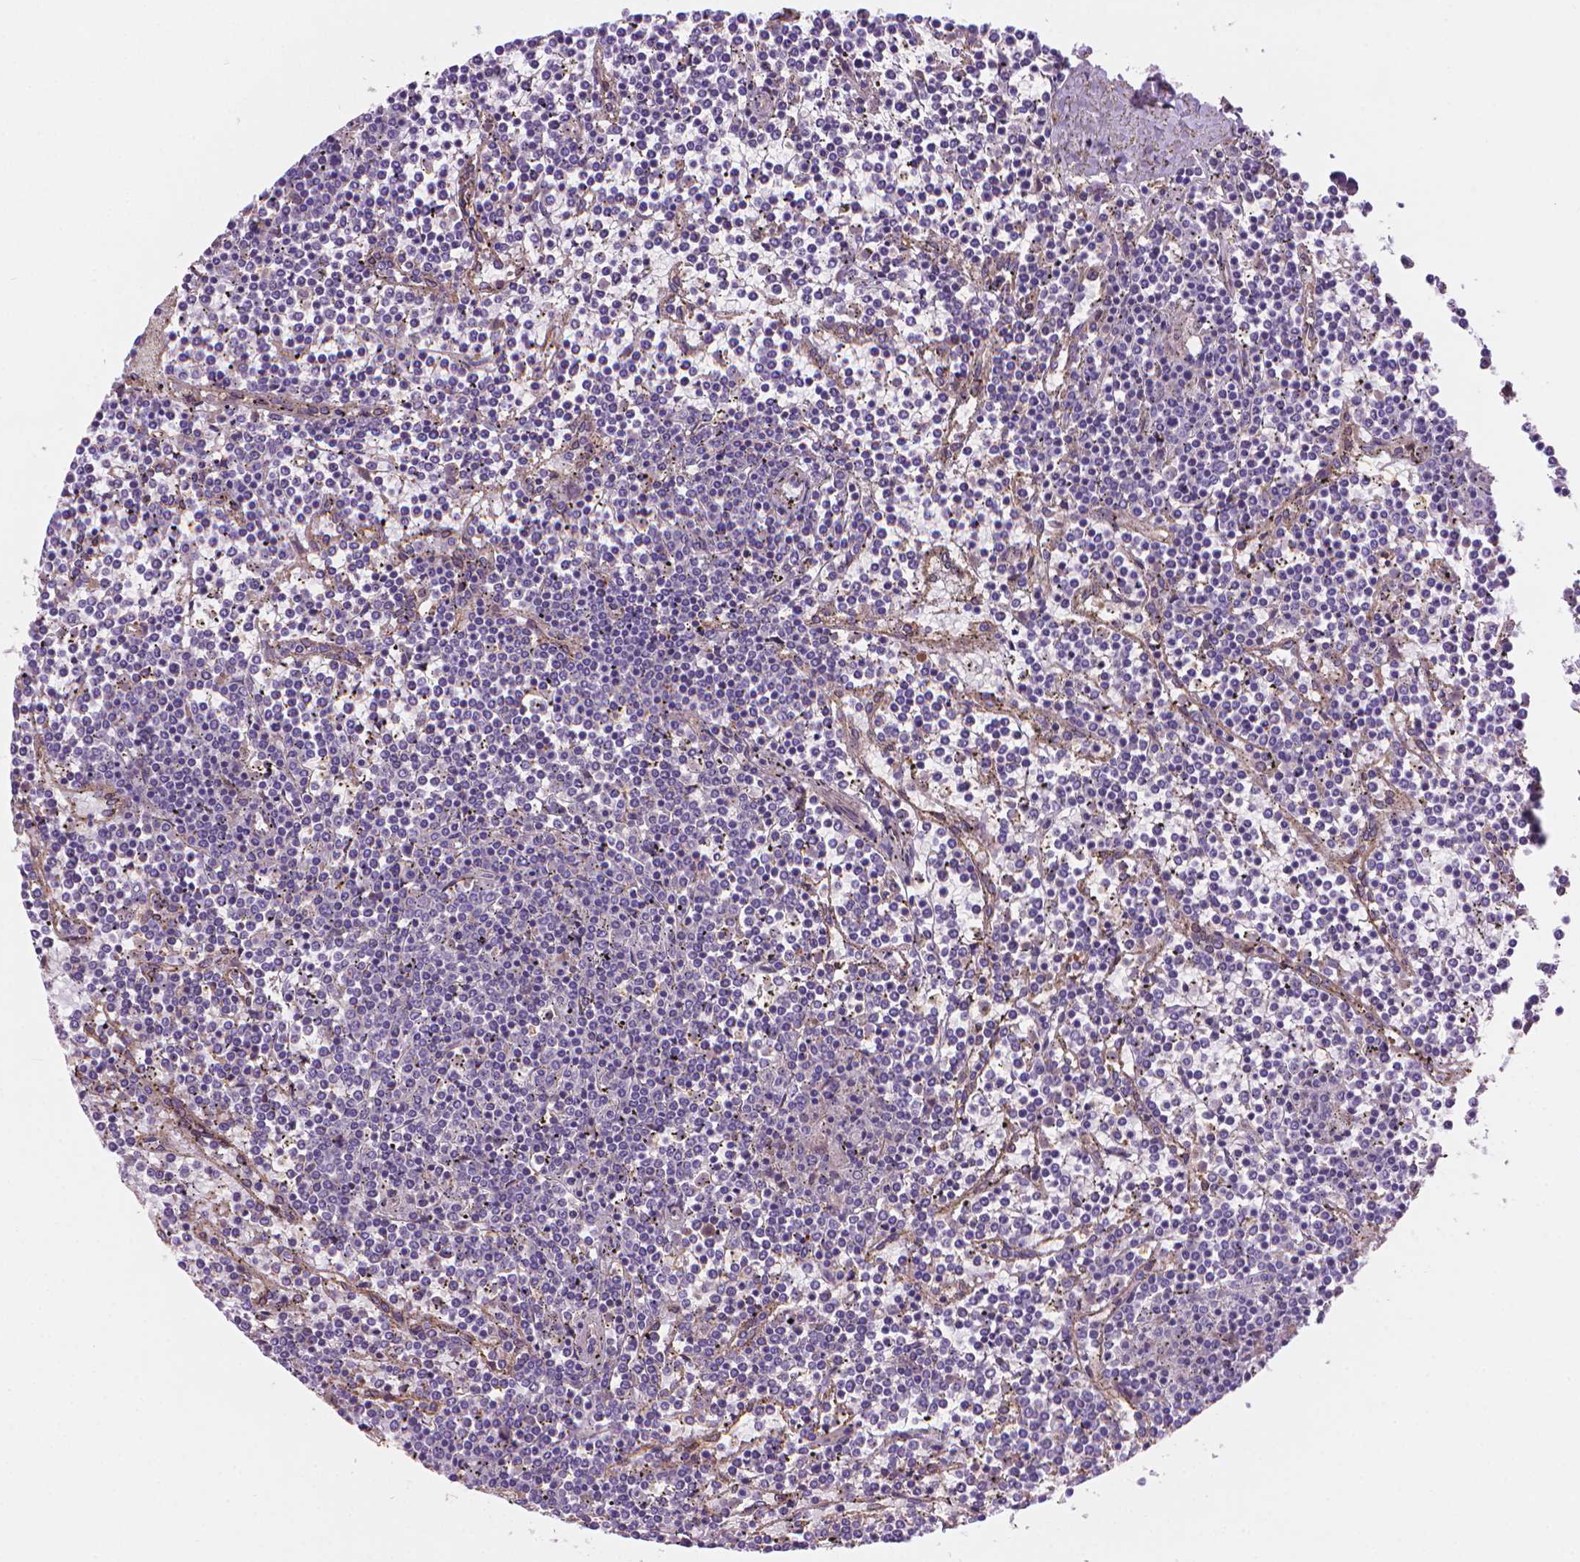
{"staining": {"intensity": "negative", "quantity": "none", "location": "none"}, "tissue": "lymphoma", "cell_type": "Tumor cells", "image_type": "cancer", "snomed": [{"axis": "morphology", "description": "Malignant lymphoma, non-Hodgkin's type, Low grade"}, {"axis": "topography", "description": "Spleen"}], "caption": "High power microscopy image of an IHC image of malignant lymphoma, non-Hodgkin's type (low-grade), revealing no significant expression in tumor cells.", "gene": "AMMECR1", "patient": {"sex": "female", "age": 19}}